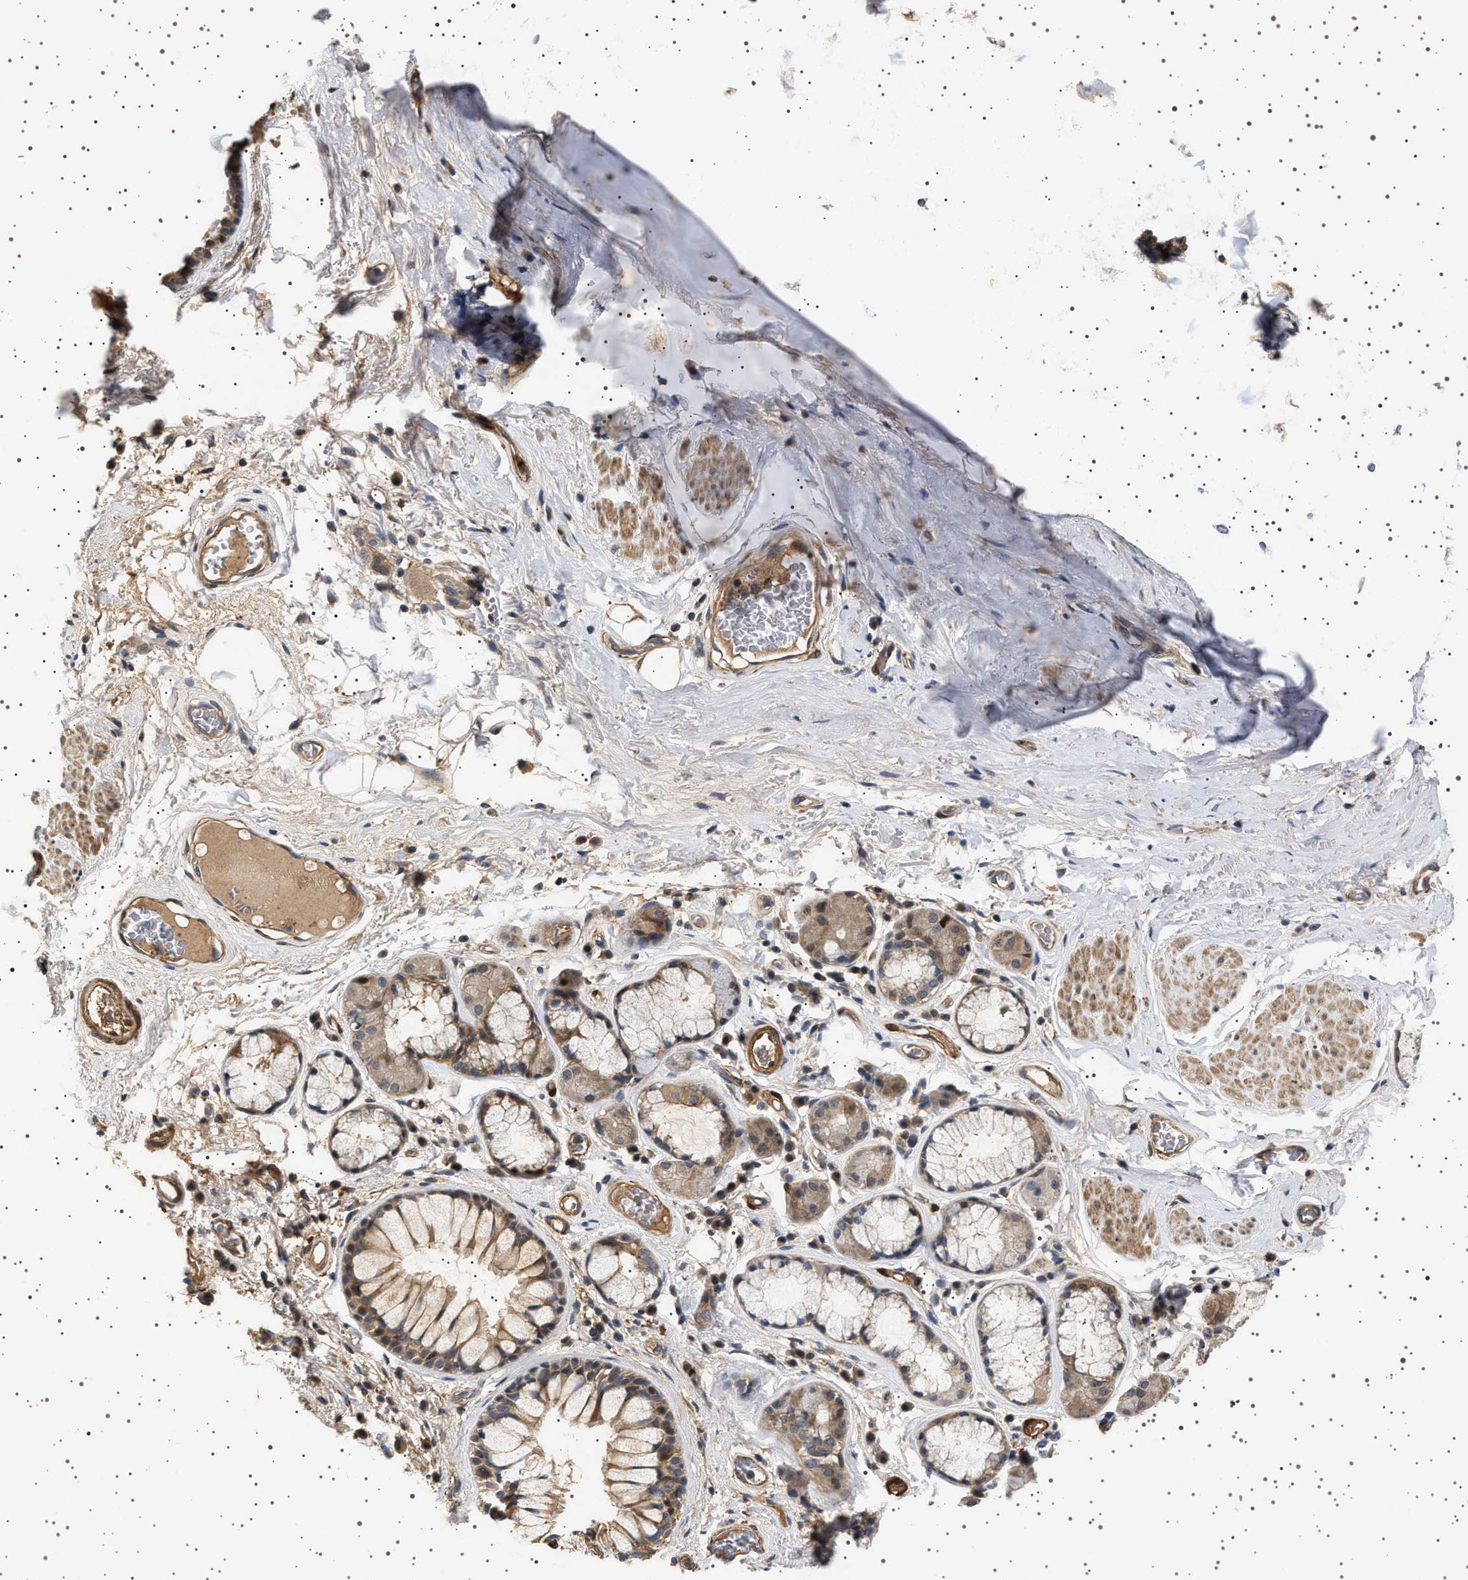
{"staining": {"intensity": "moderate", "quantity": ">75%", "location": "cytoplasmic/membranous"}, "tissue": "bronchus", "cell_type": "Respiratory epithelial cells", "image_type": "normal", "snomed": [{"axis": "morphology", "description": "Normal tissue, NOS"}, {"axis": "topography", "description": "Cartilage tissue"}], "caption": "Protein analysis of benign bronchus displays moderate cytoplasmic/membranous positivity in about >75% of respiratory epithelial cells.", "gene": "GUCY1B1", "patient": {"sex": "female", "age": 63}}